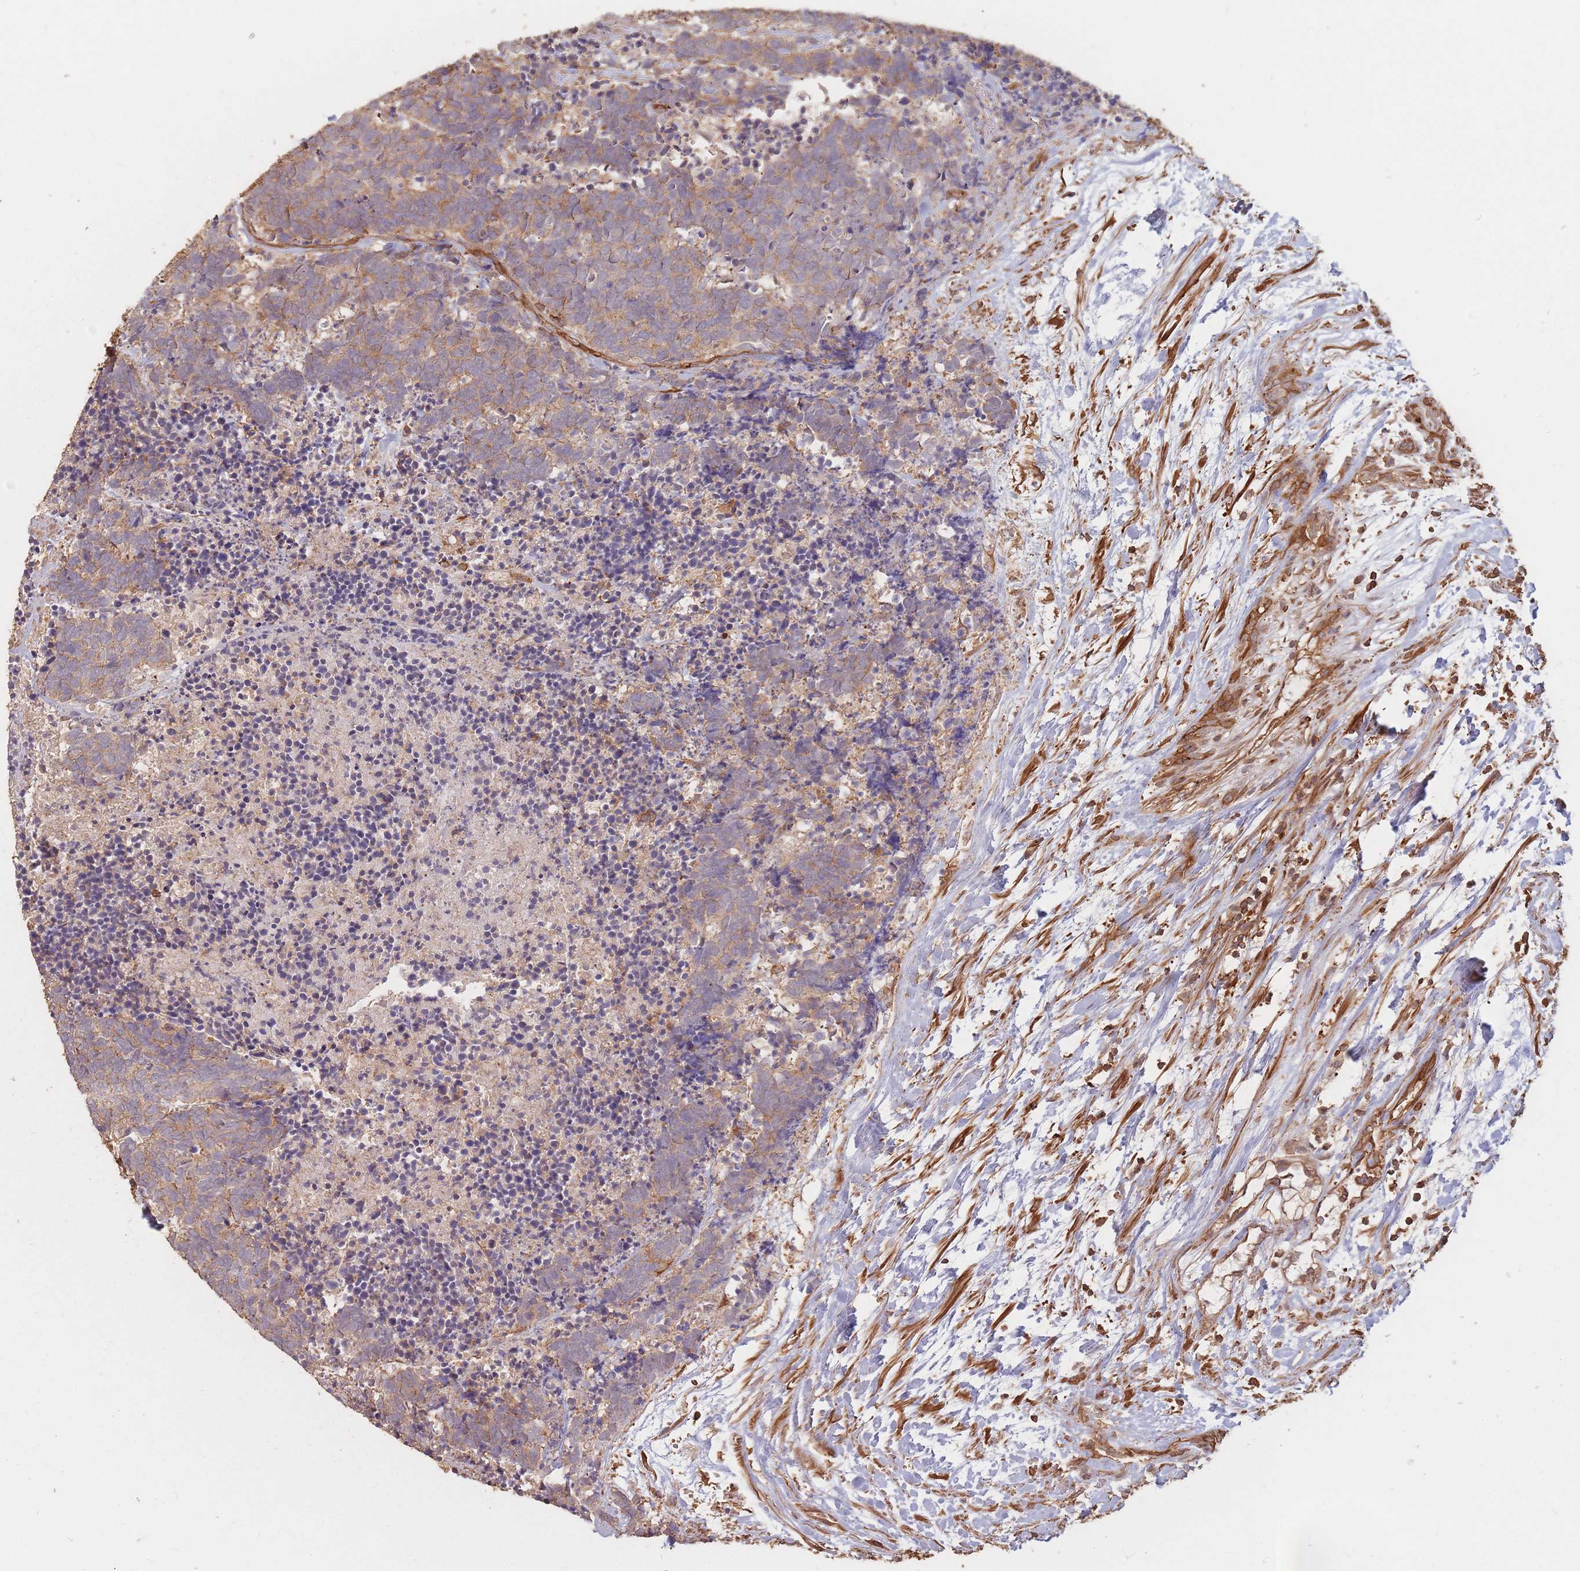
{"staining": {"intensity": "moderate", "quantity": ">75%", "location": "cytoplasmic/membranous"}, "tissue": "carcinoid", "cell_type": "Tumor cells", "image_type": "cancer", "snomed": [{"axis": "morphology", "description": "Carcinoma, NOS"}, {"axis": "morphology", "description": "Carcinoid, malignant, NOS"}, {"axis": "topography", "description": "Prostate"}], "caption": "Human carcinoid stained with a protein marker displays moderate staining in tumor cells.", "gene": "PLS3", "patient": {"sex": "male", "age": 57}}